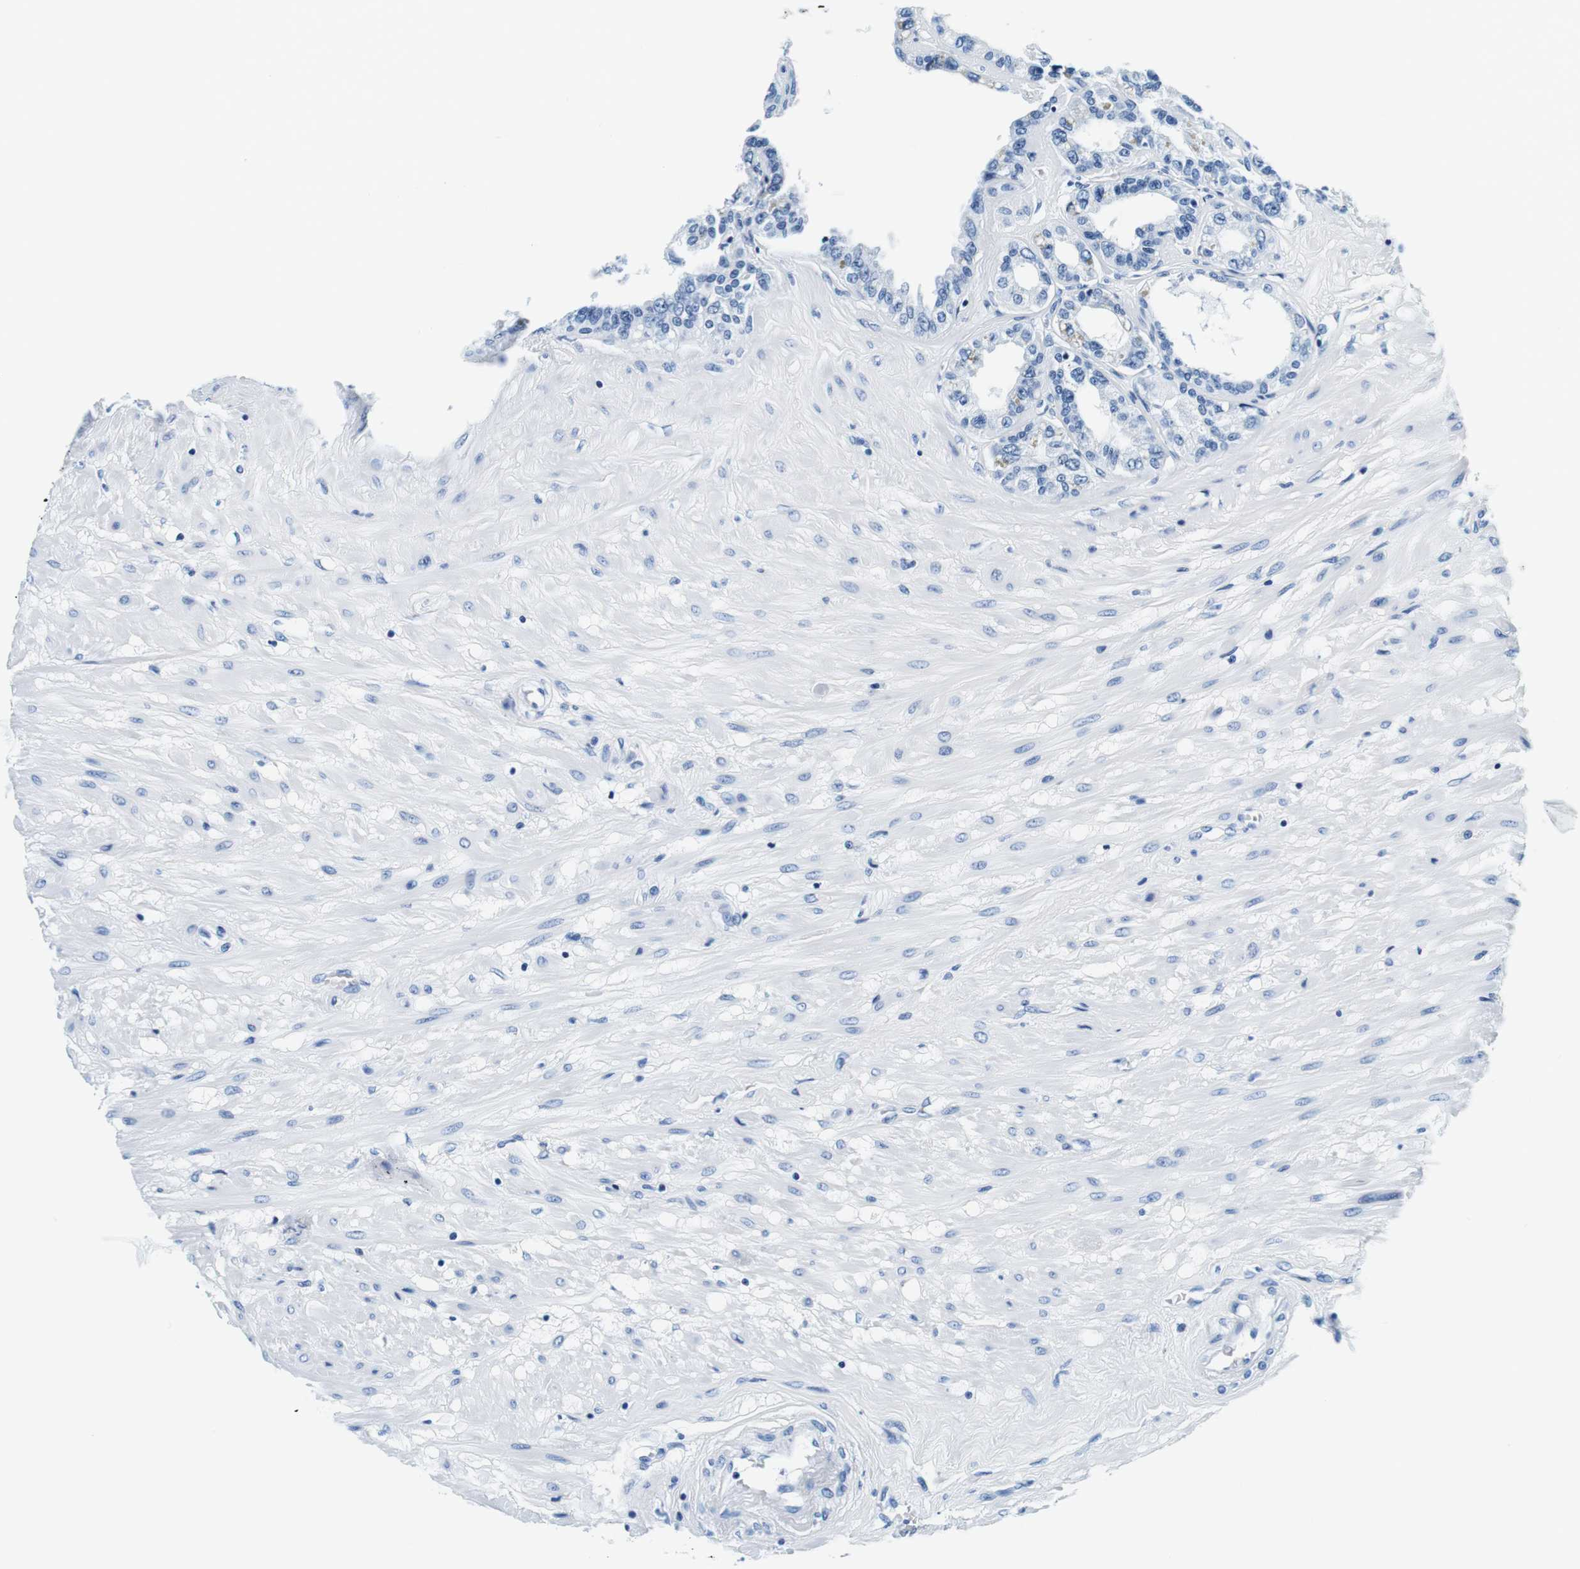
{"staining": {"intensity": "weak", "quantity": "<25%", "location": "cytoplasmic/membranous"}, "tissue": "seminal vesicle", "cell_type": "Glandular cells", "image_type": "normal", "snomed": [{"axis": "morphology", "description": "Normal tissue, NOS"}, {"axis": "morphology", "description": "Inflammation, NOS"}, {"axis": "topography", "description": "Urinary bladder"}, {"axis": "topography", "description": "Prostate"}, {"axis": "topography", "description": "Seminal veicle"}], "caption": "Photomicrograph shows no significant protein staining in glandular cells of benign seminal vesicle. (Brightfield microscopy of DAB IHC at high magnification).", "gene": "ELANE", "patient": {"sex": "male", "age": 82}}